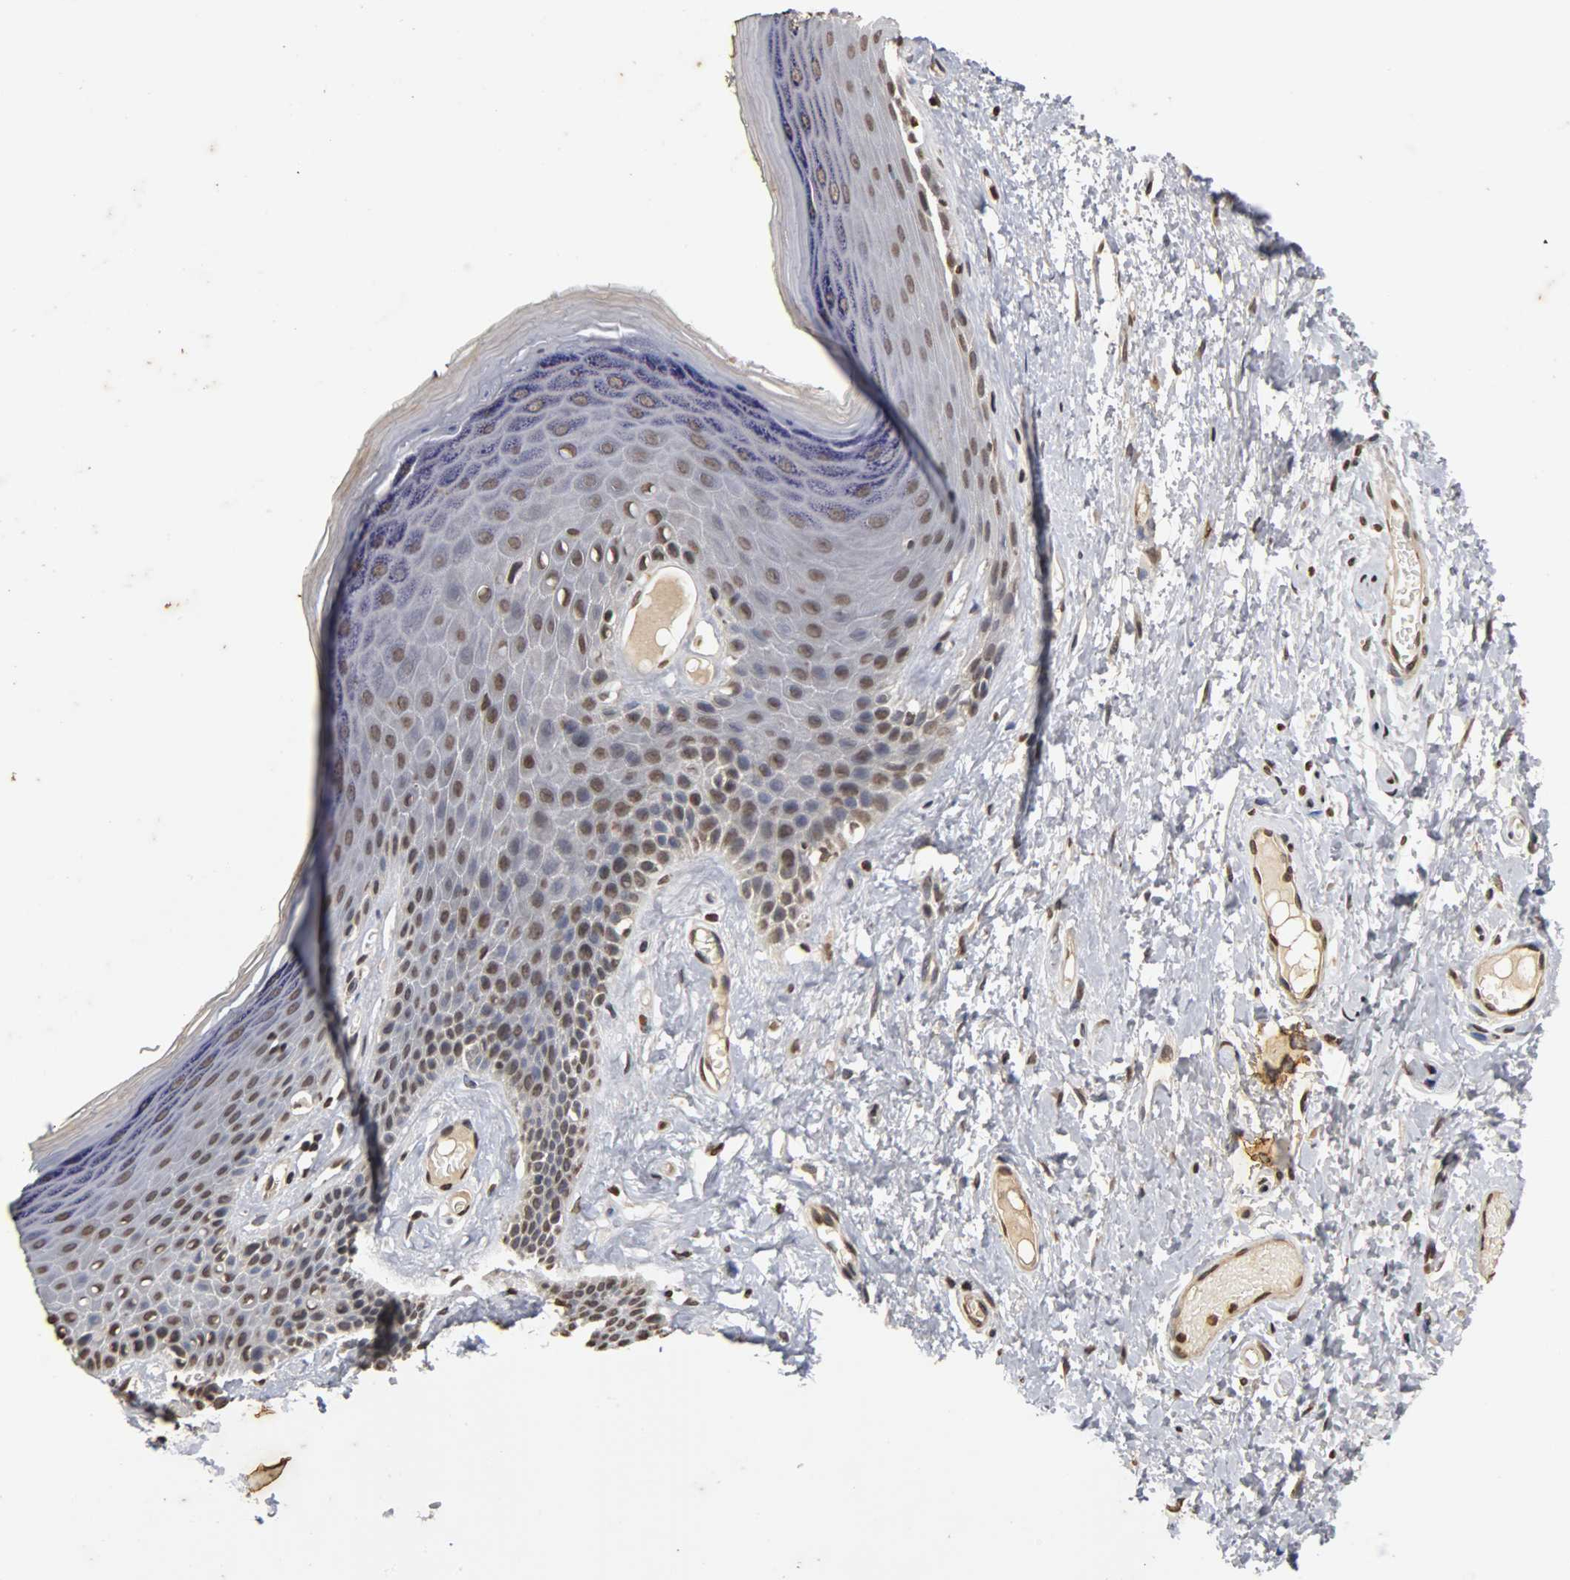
{"staining": {"intensity": "weak", "quantity": "25%-75%", "location": "nuclear"}, "tissue": "skin", "cell_type": "Epidermal cells", "image_type": "normal", "snomed": [{"axis": "morphology", "description": "Normal tissue, NOS"}, {"axis": "morphology", "description": "Inflammation, NOS"}, {"axis": "topography", "description": "Vulva"}], "caption": "Protein analysis of normal skin displays weak nuclear staining in about 25%-75% of epidermal cells.", "gene": "ERCC2", "patient": {"sex": "female", "age": 84}}